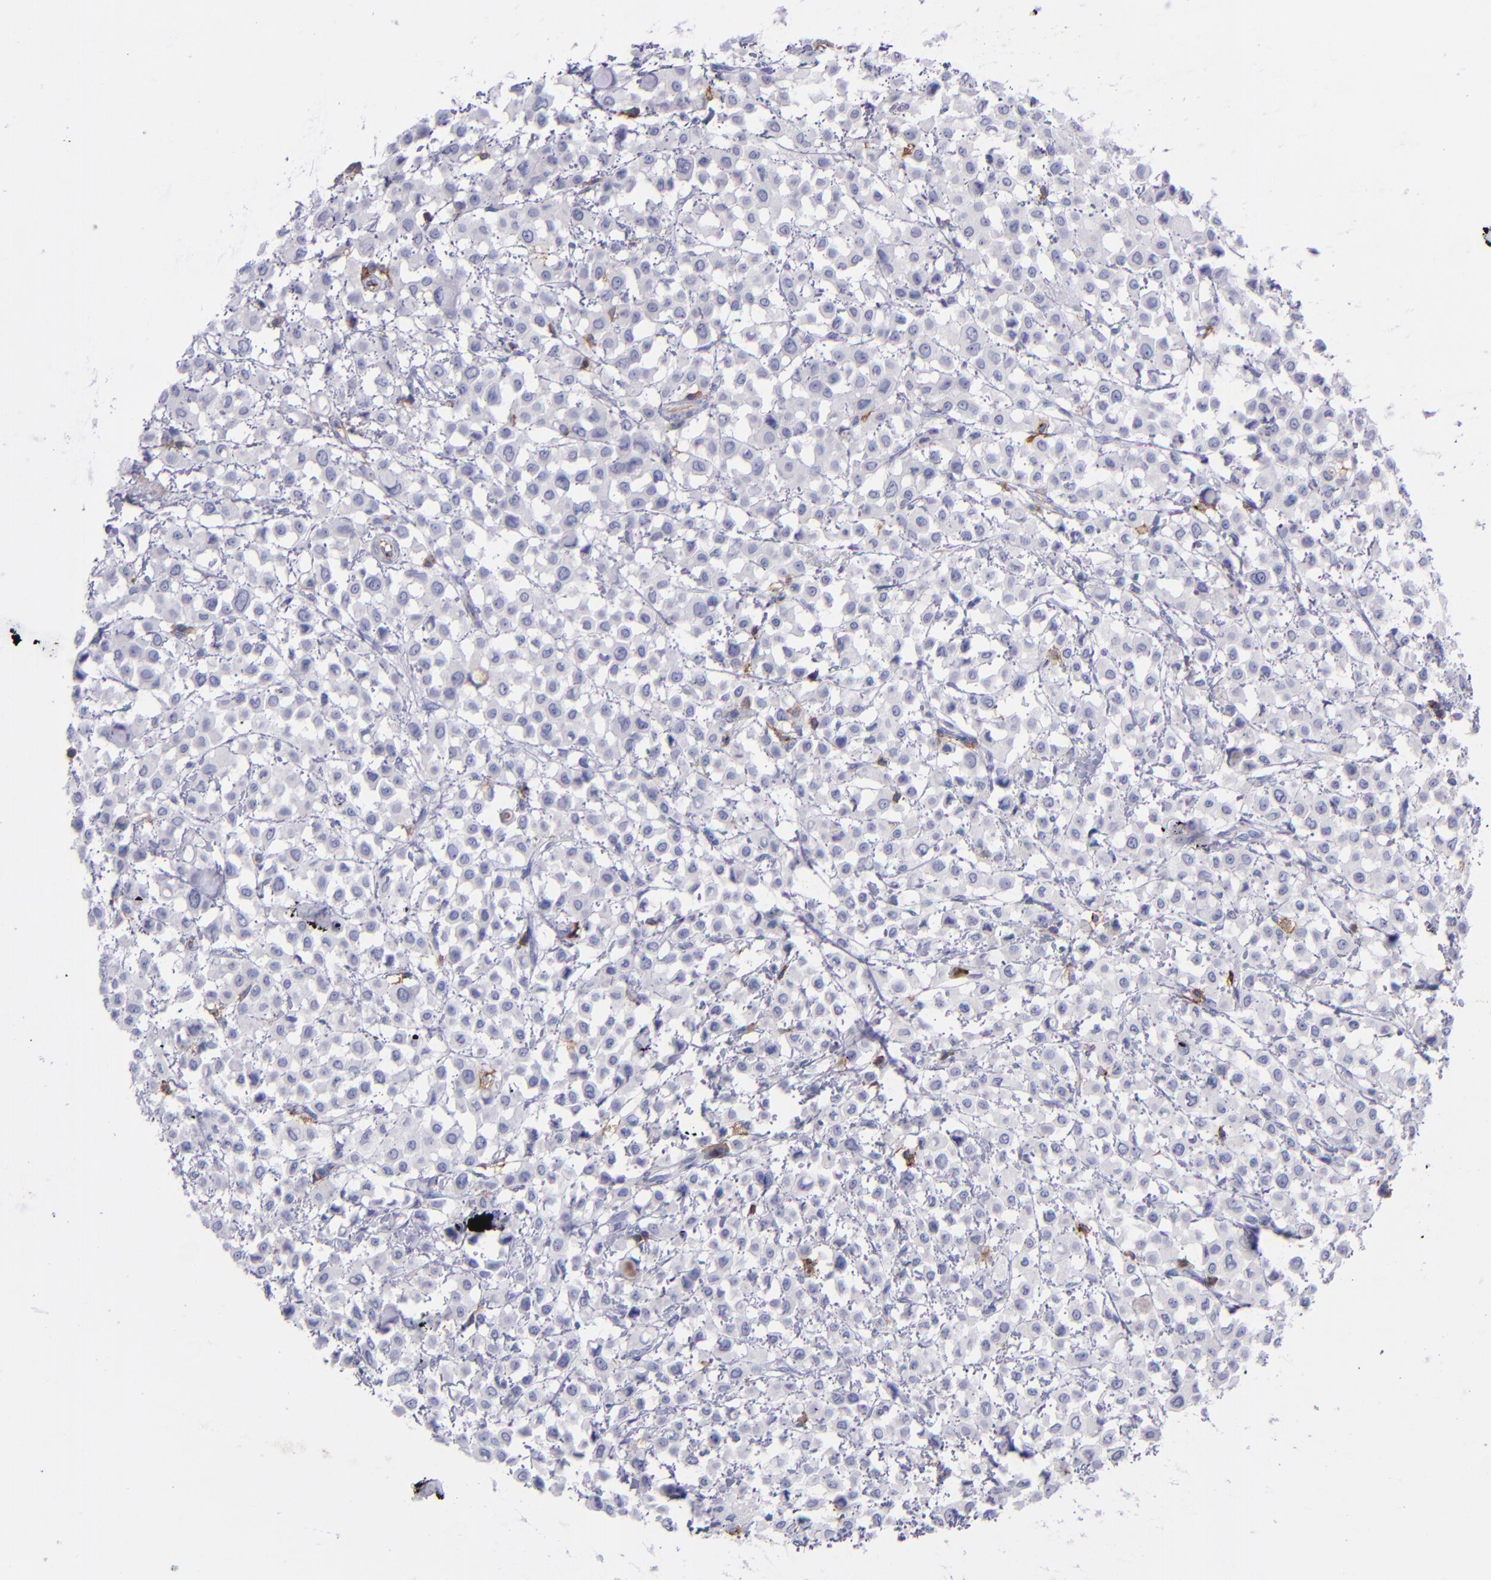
{"staining": {"intensity": "negative", "quantity": "none", "location": "none"}, "tissue": "breast cancer", "cell_type": "Tumor cells", "image_type": "cancer", "snomed": [{"axis": "morphology", "description": "Lobular carcinoma"}, {"axis": "topography", "description": "Breast"}], "caption": "This is an immunohistochemistry image of human breast cancer (lobular carcinoma). There is no staining in tumor cells.", "gene": "ICAM3", "patient": {"sex": "female", "age": 85}}